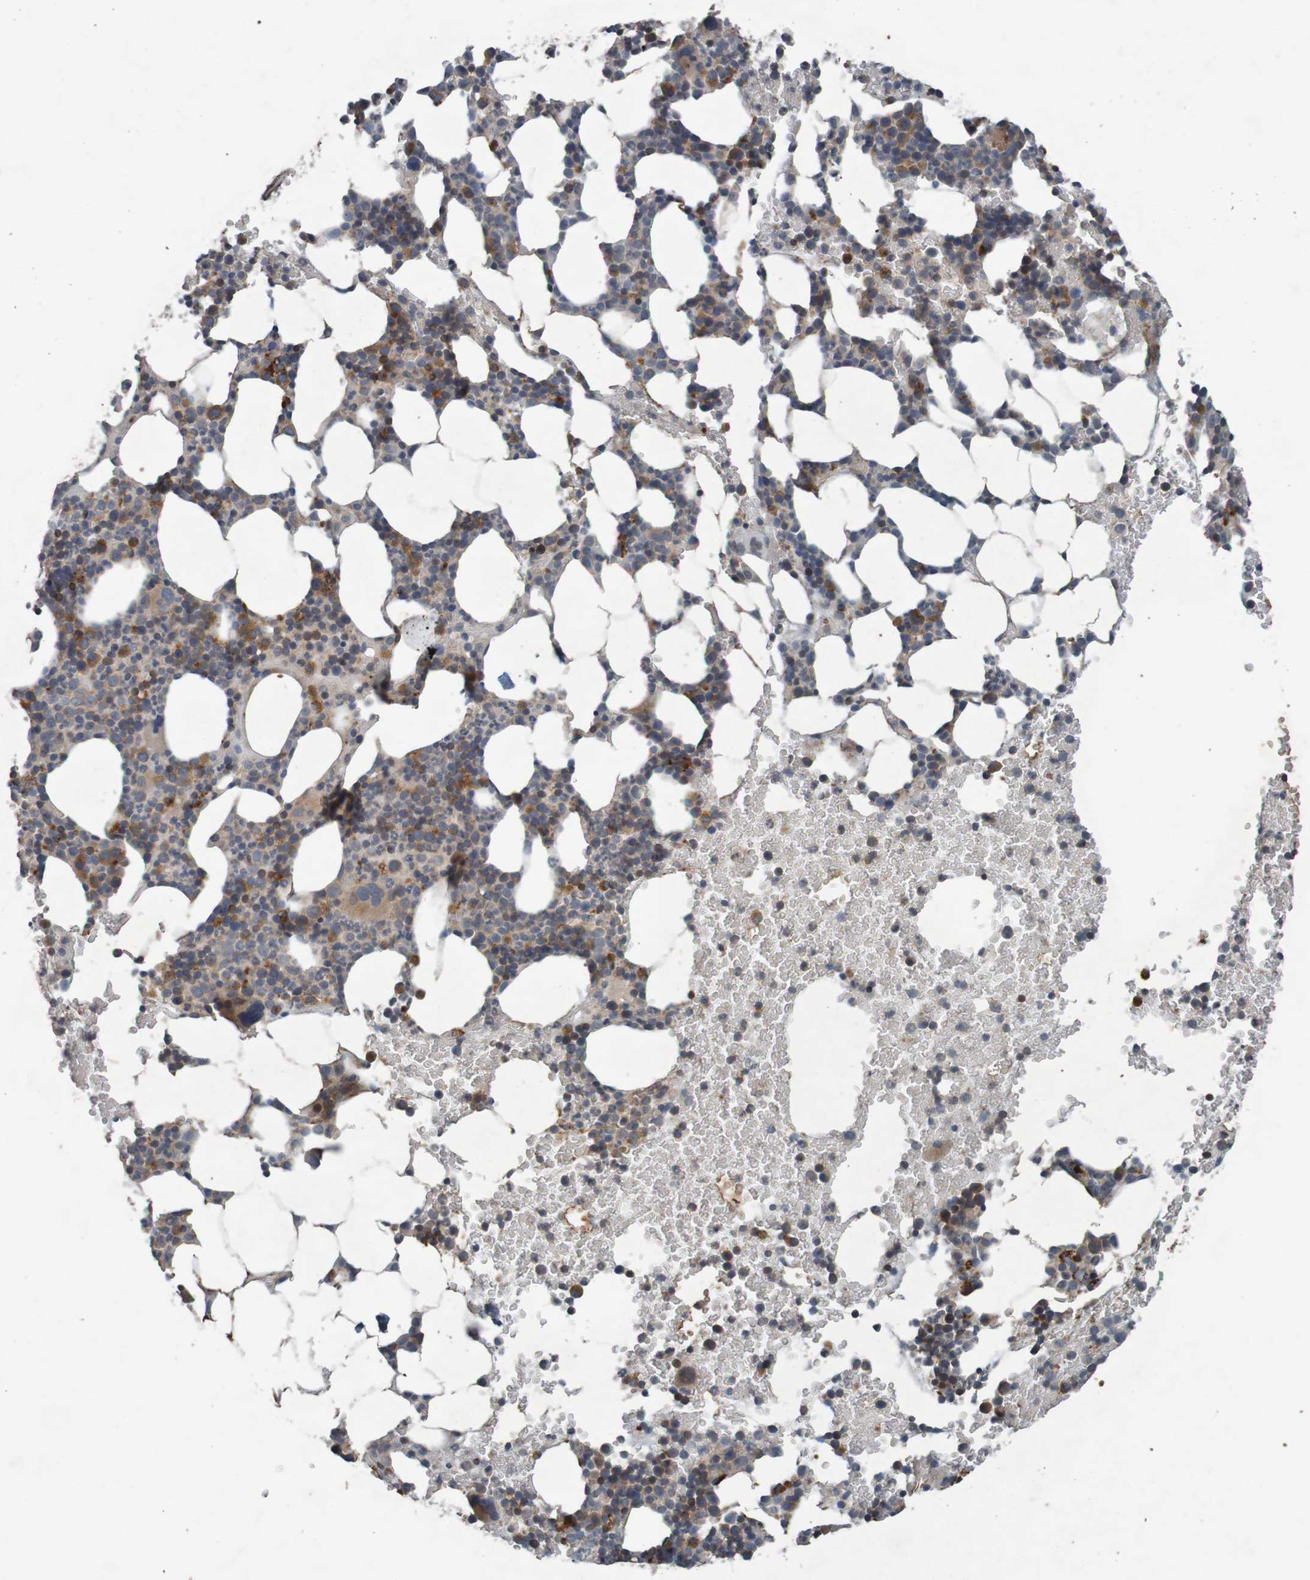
{"staining": {"intensity": "moderate", "quantity": "<25%", "location": "cytoplasmic/membranous"}, "tissue": "bone marrow", "cell_type": "Hematopoietic cells", "image_type": "normal", "snomed": [{"axis": "morphology", "description": "Normal tissue, NOS"}, {"axis": "morphology", "description": "Inflammation, NOS"}, {"axis": "topography", "description": "Bone marrow"}], "caption": "Bone marrow stained with DAB (3,3'-diaminobenzidine) IHC exhibits low levels of moderate cytoplasmic/membranous positivity in about <25% of hematopoietic cells.", "gene": "B3GAT2", "patient": {"sex": "female", "age": 70}}